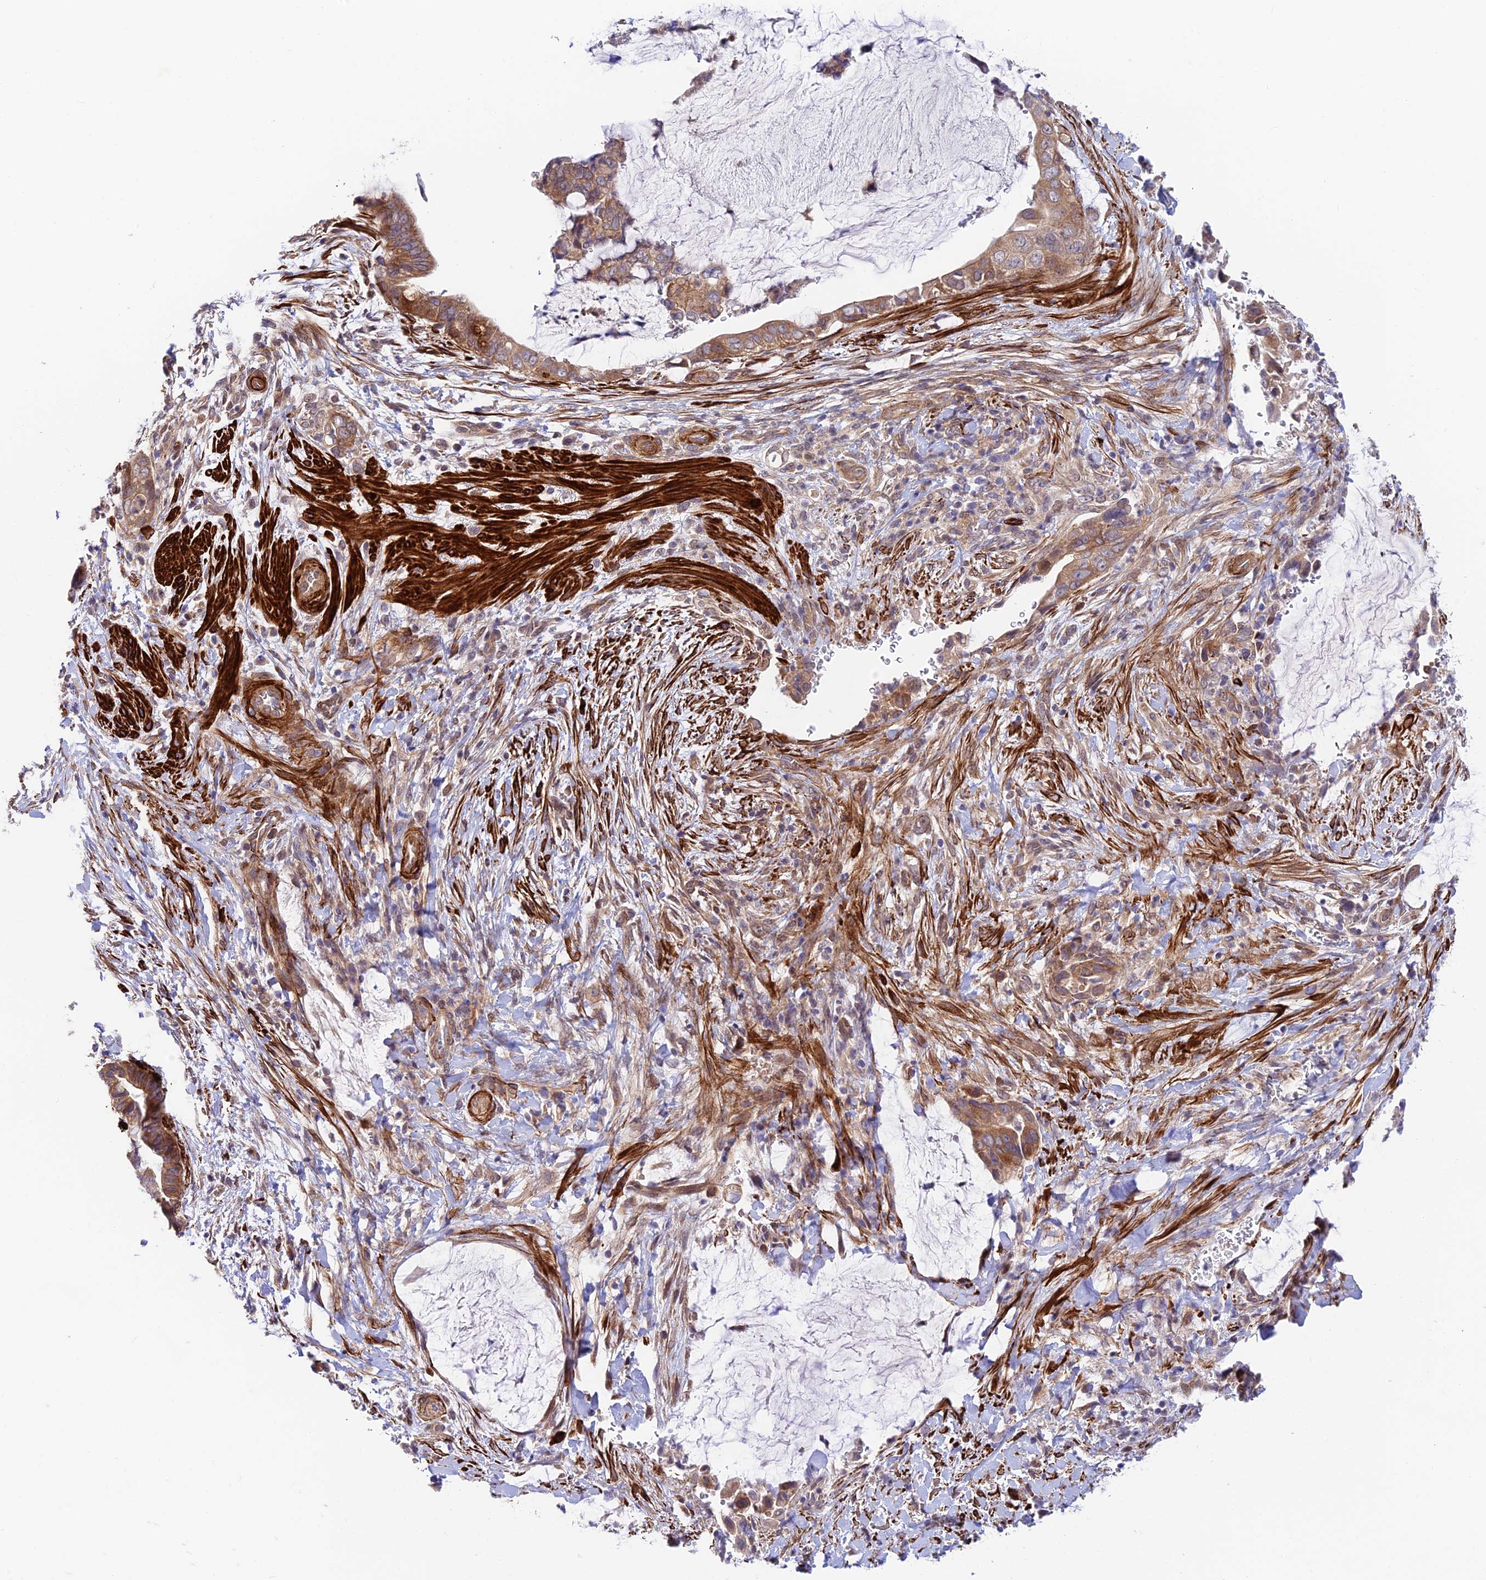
{"staining": {"intensity": "moderate", "quantity": ">75%", "location": "cytoplasmic/membranous"}, "tissue": "pancreatic cancer", "cell_type": "Tumor cells", "image_type": "cancer", "snomed": [{"axis": "morphology", "description": "Adenocarcinoma, NOS"}, {"axis": "topography", "description": "Pancreas"}], "caption": "Protein expression by immunohistochemistry demonstrates moderate cytoplasmic/membranous positivity in about >75% of tumor cells in pancreatic adenocarcinoma. (IHC, brightfield microscopy, high magnification).", "gene": "ANKRD50", "patient": {"sex": "male", "age": 75}}